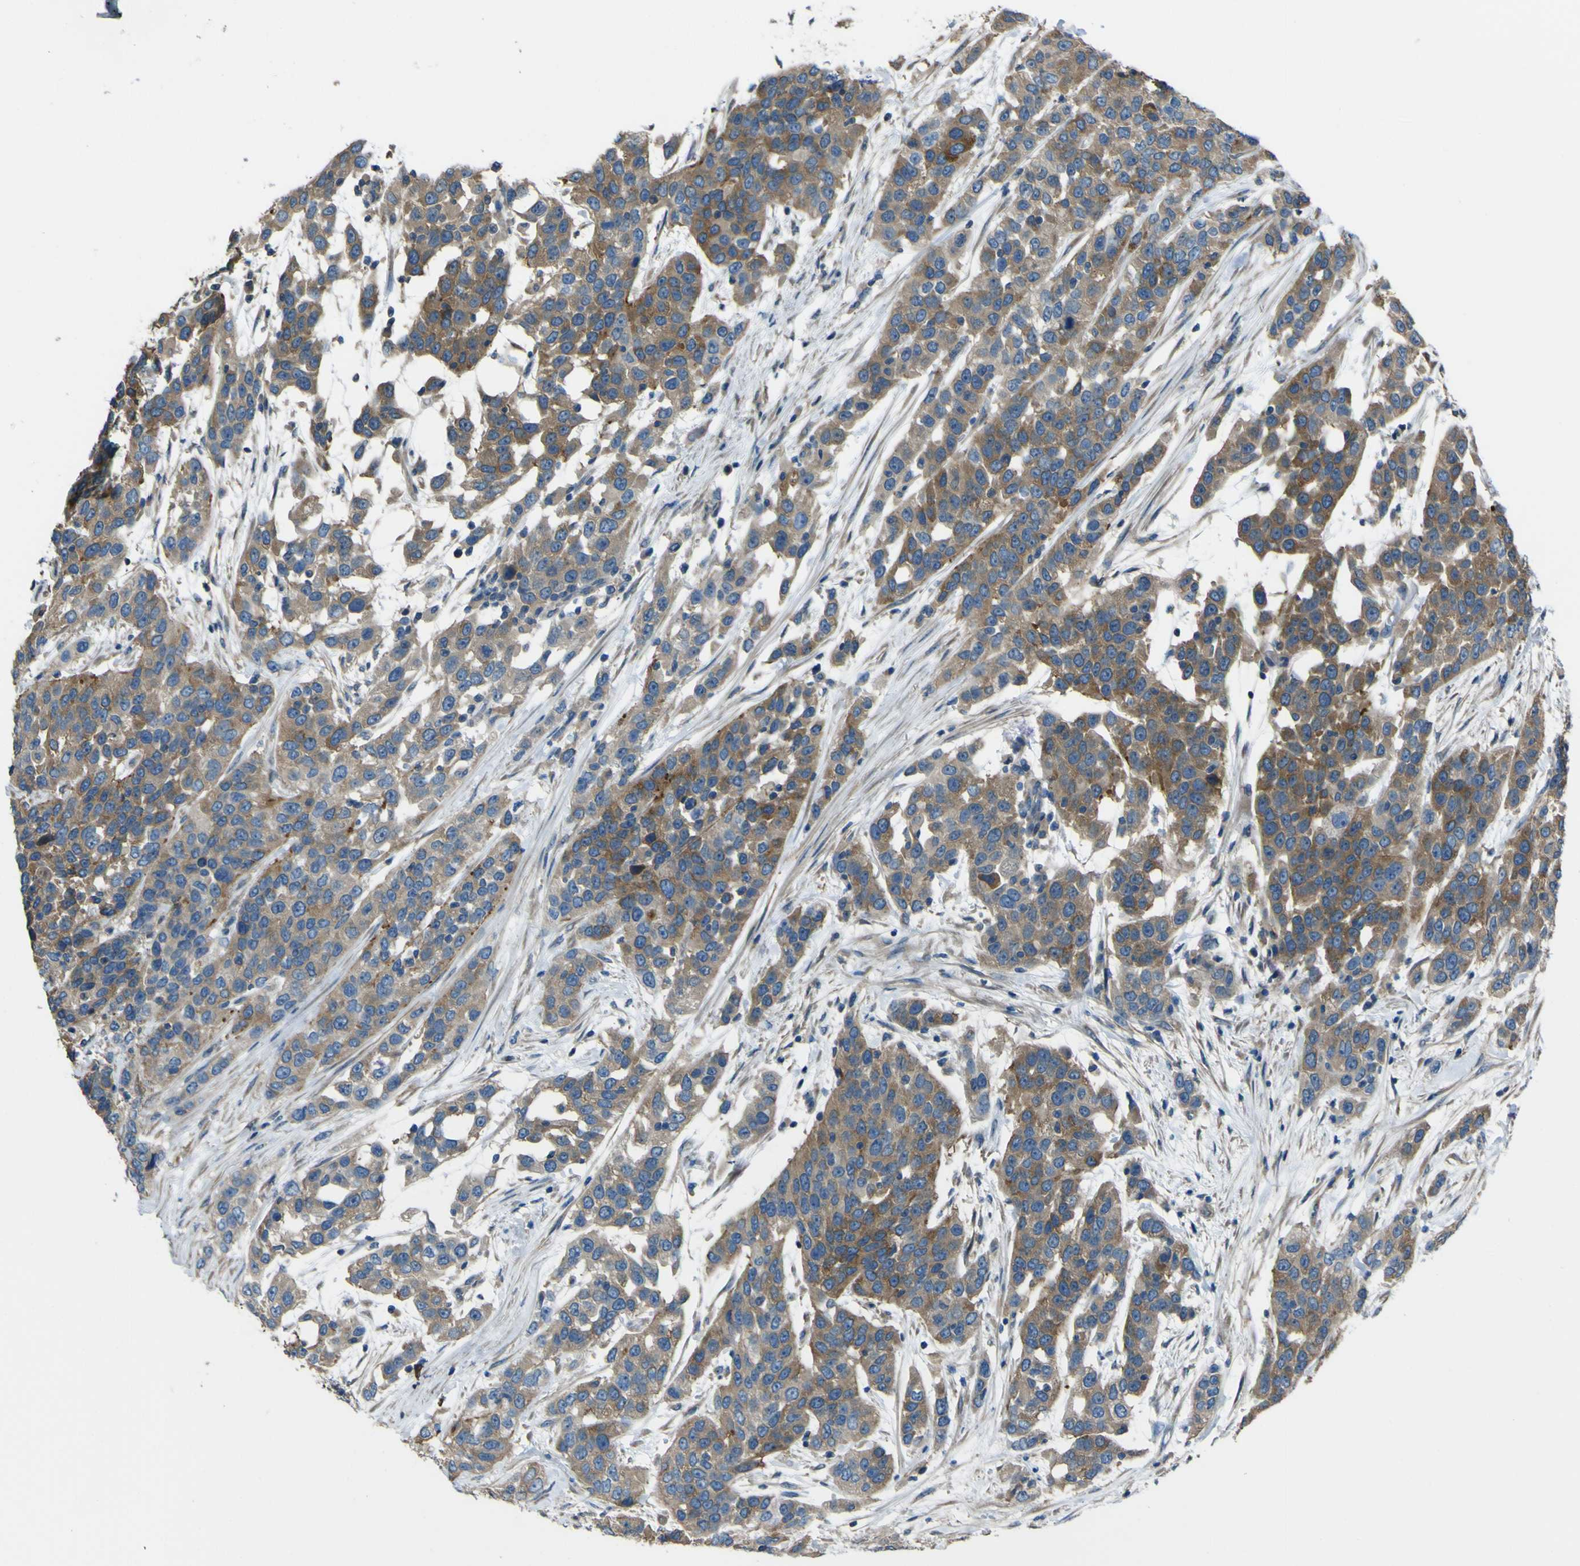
{"staining": {"intensity": "moderate", "quantity": "25%-75%", "location": "cytoplasmic/membranous"}, "tissue": "urothelial cancer", "cell_type": "Tumor cells", "image_type": "cancer", "snomed": [{"axis": "morphology", "description": "Urothelial carcinoma, High grade"}, {"axis": "topography", "description": "Urinary bladder"}], "caption": "Moderate cytoplasmic/membranous protein staining is appreciated in about 25%-75% of tumor cells in urothelial carcinoma (high-grade). Using DAB (brown) and hematoxylin (blue) stains, captured at high magnification using brightfield microscopy.", "gene": "NAALADL2", "patient": {"sex": "female", "age": 80}}